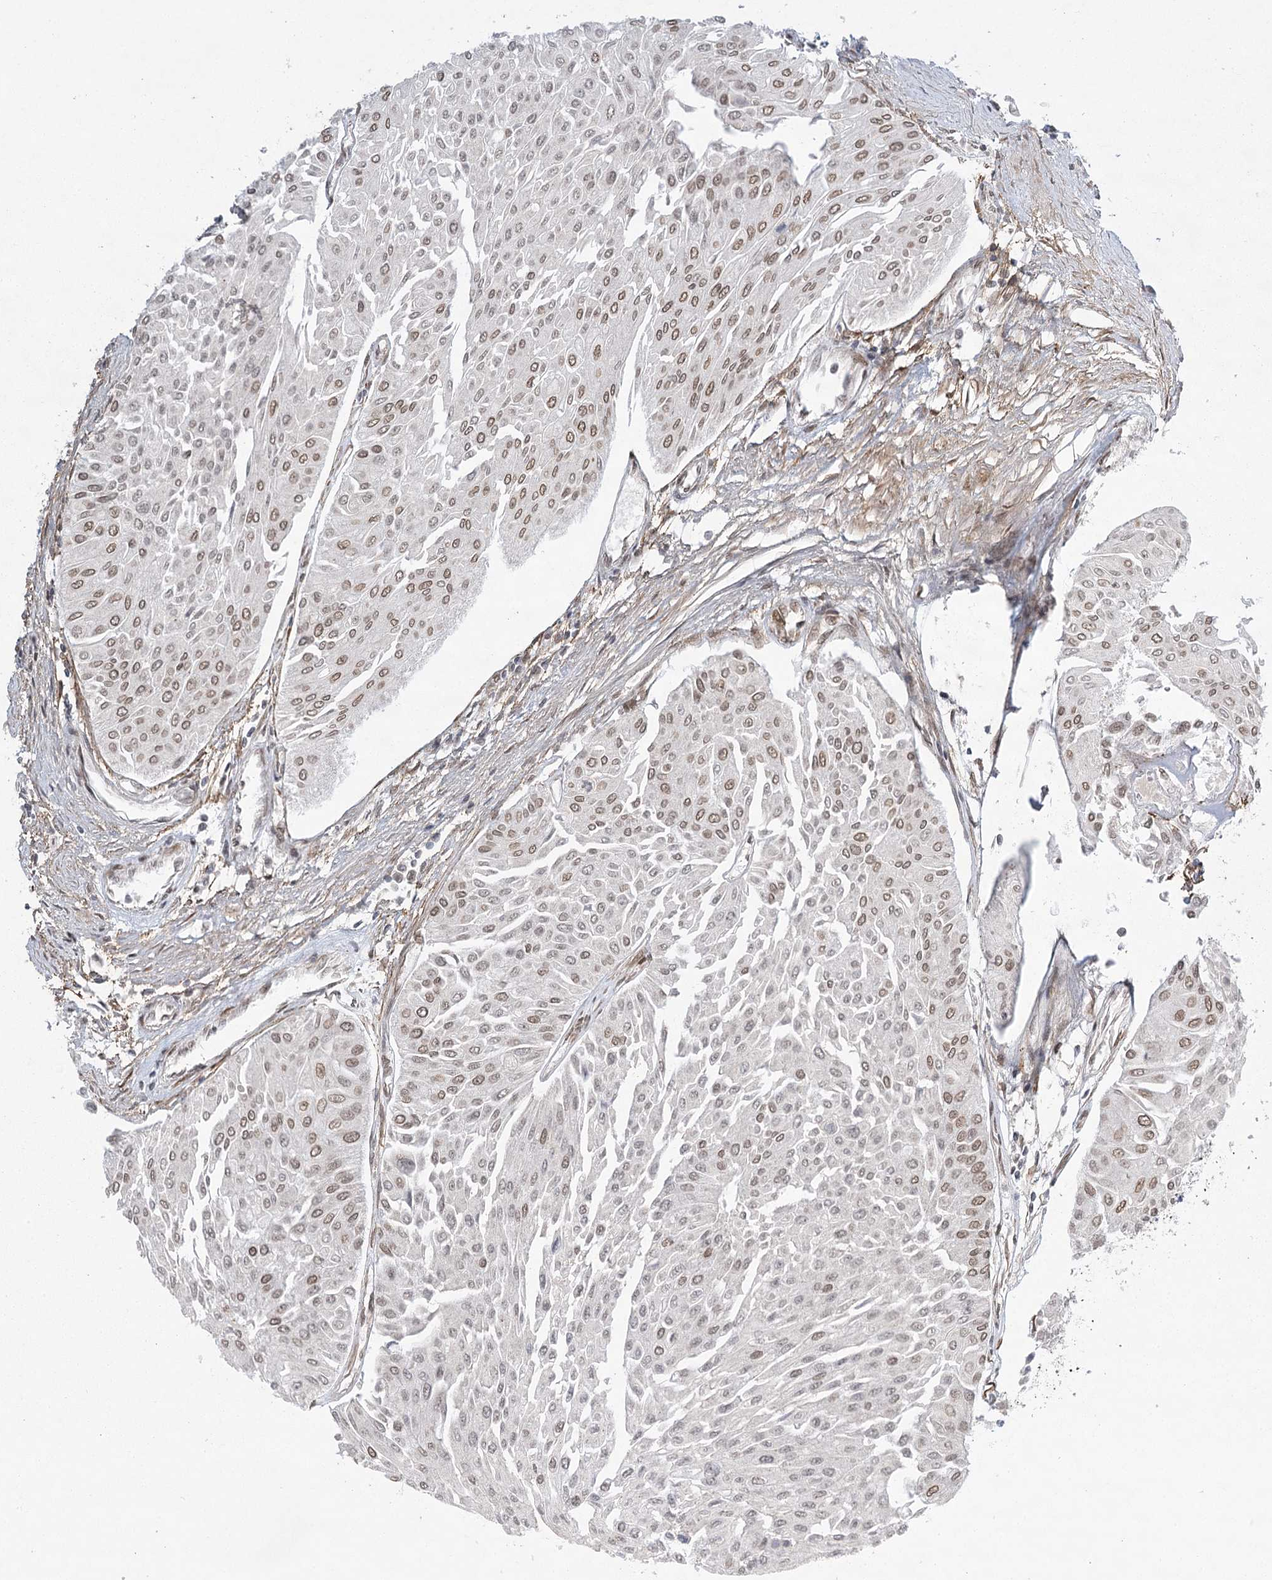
{"staining": {"intensity": "weak", "quantity": "25%-75%", "location": "nuclear"}, "tissue": "urothelial cancer", "cell_type": "Tumor cells", "image_type": "cancer", "snomed": [{"axis": "morphology", "description": "Urothelial carcinoma, Low grade"}, {"axis": "topography", "description": "Urinary bladder"}], "caption": "A brown stain labels weak nuclear positivity of a protein in human low-grade urothelial carcinoma tumor cells. The protein of interest is shown in brown color, while the nuclei are stained blue.", "gene": "MED28", "patient": {"sex": "male", "age": 67}}